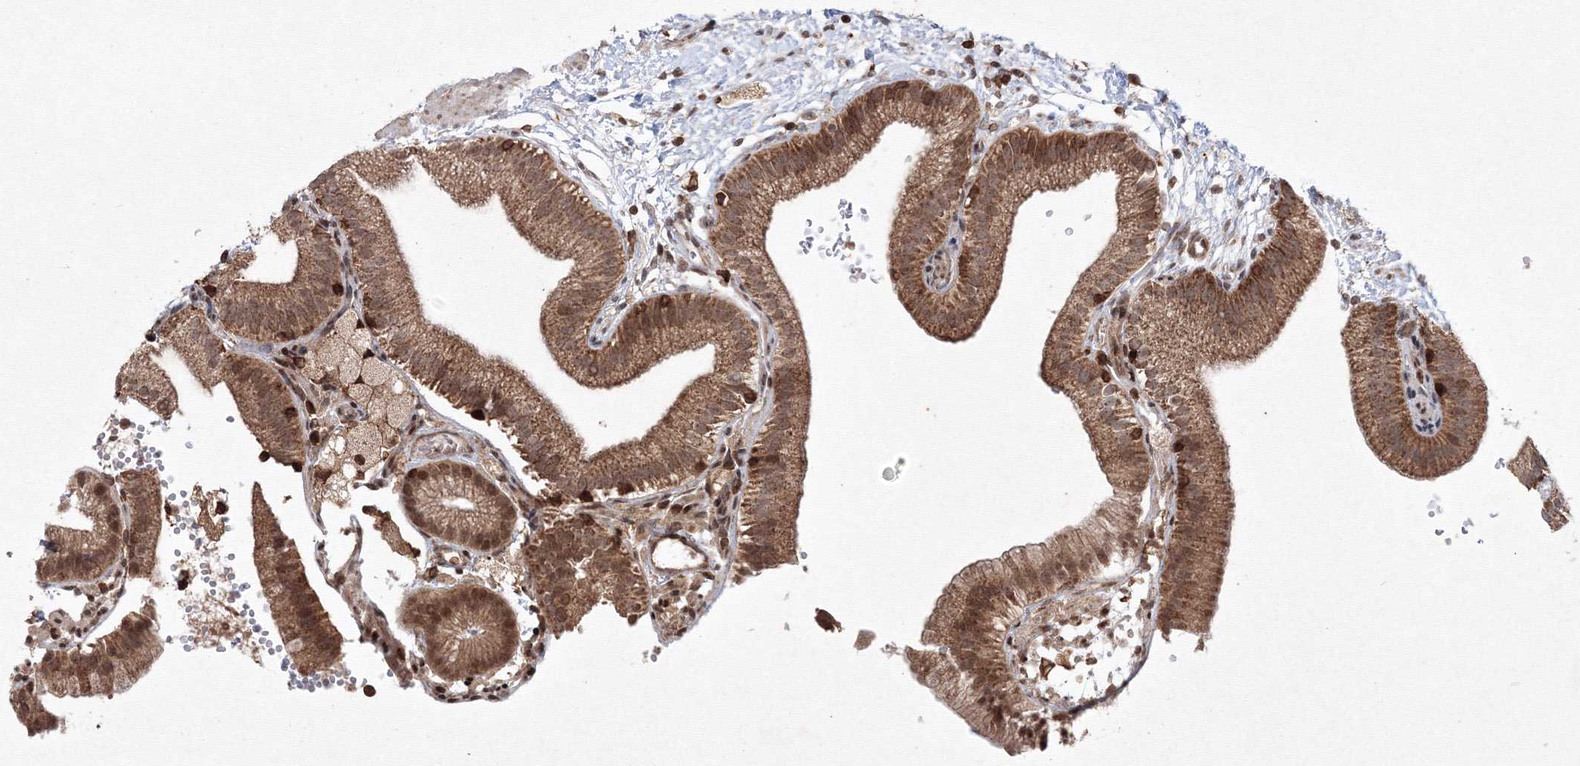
{"staining": {"intensity": "moderate", "quantity": ">75%", "location": "cytoplasmic/membranous,nuclear"}, "tissue": "gallbladder", "cell_type": "Glandular cells", "image_type": "normal", "snomed": [{"axis": "morphology", "description": "Normal tissue, NOS"}, {"axis": "topography", "description": "Gallbladder"}], "caption": "This is a micrograph of IHC staining of benign gallbladder, which shows moderate staining in the cytoplasmic/membranous,nuclear of glandular cells.", "gene": "MKRN2", "patient": {"sex": "male", "age": 55}}